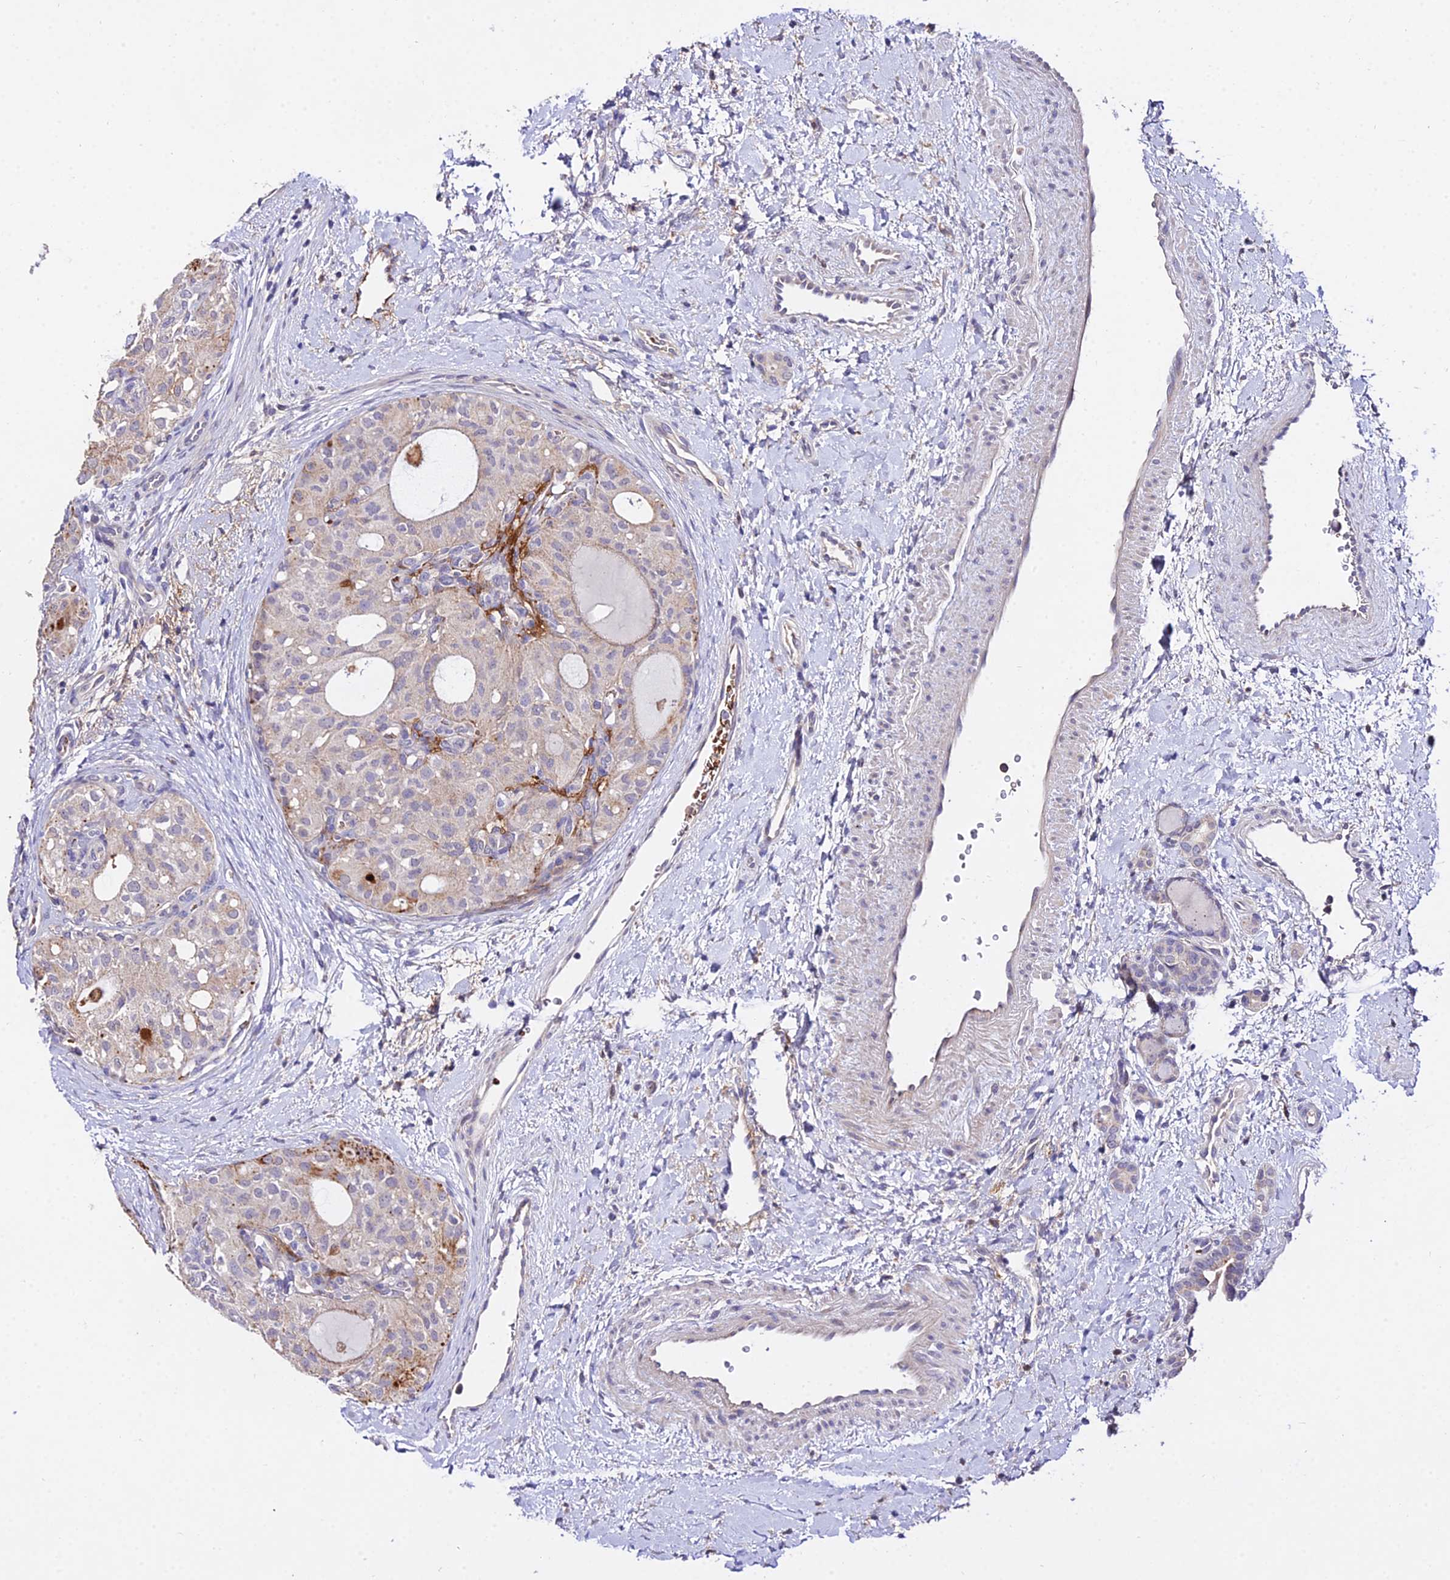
{"staining": {"intensity": "negative", "quantity": "none", "location": "none"}, "tissue": "thyroid cancer", "cell_type": "Tumor cells", "image_type": "cancer", "snomed": [{"axis": "morphology", "description": "Follicular adenoma carcinoma, NOS"}, {"axis": "topography", "description": "Thyroid gland"}], "caption": "Immunohistochemistry of thyroid cancer (follicular adenoma carcinoma) reveals no positivity in tumor cells.", "gene": "WDR5B", "patient": {"sex": "male", "age": 75}}